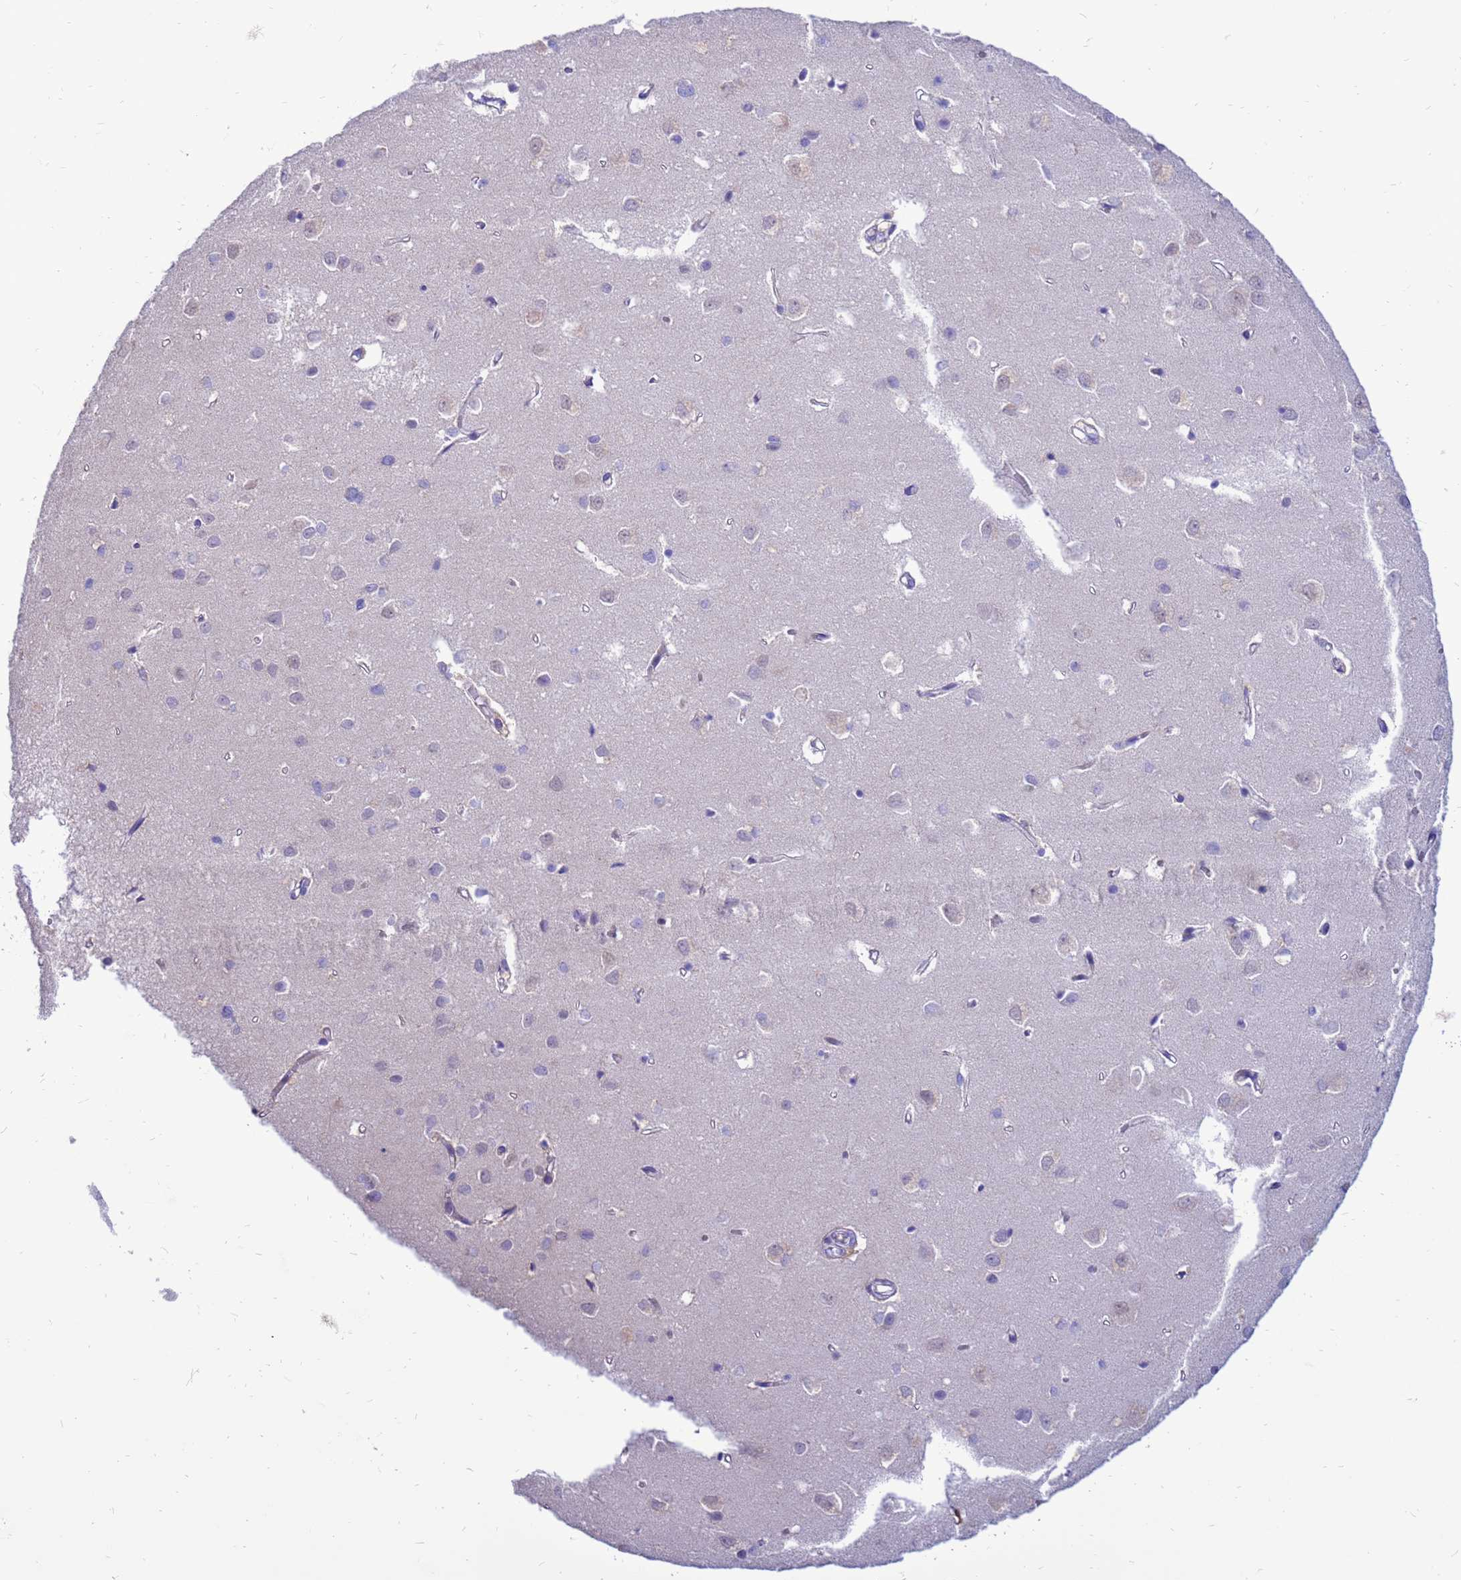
{"staining": {"intensity": "negative", "quantity": "none", "location": "none"}, "tissue": "cerebral cortex", "cell_type": "Endothelial cells", "image_type": "normal", "snomed": [{"axis": "morphology", "description": "Normal tissue, NOS"}, {"axis": "topography", "description": "Cerebral cortex"}], "caption": "The micrograph reveals no staining of endothelial cells in benign cerebral cortex. (DAB immunohistochemistry (IHC), high magnification).", "gene": "PDE10A", "patient": {"sex": "female", "age": 64}}